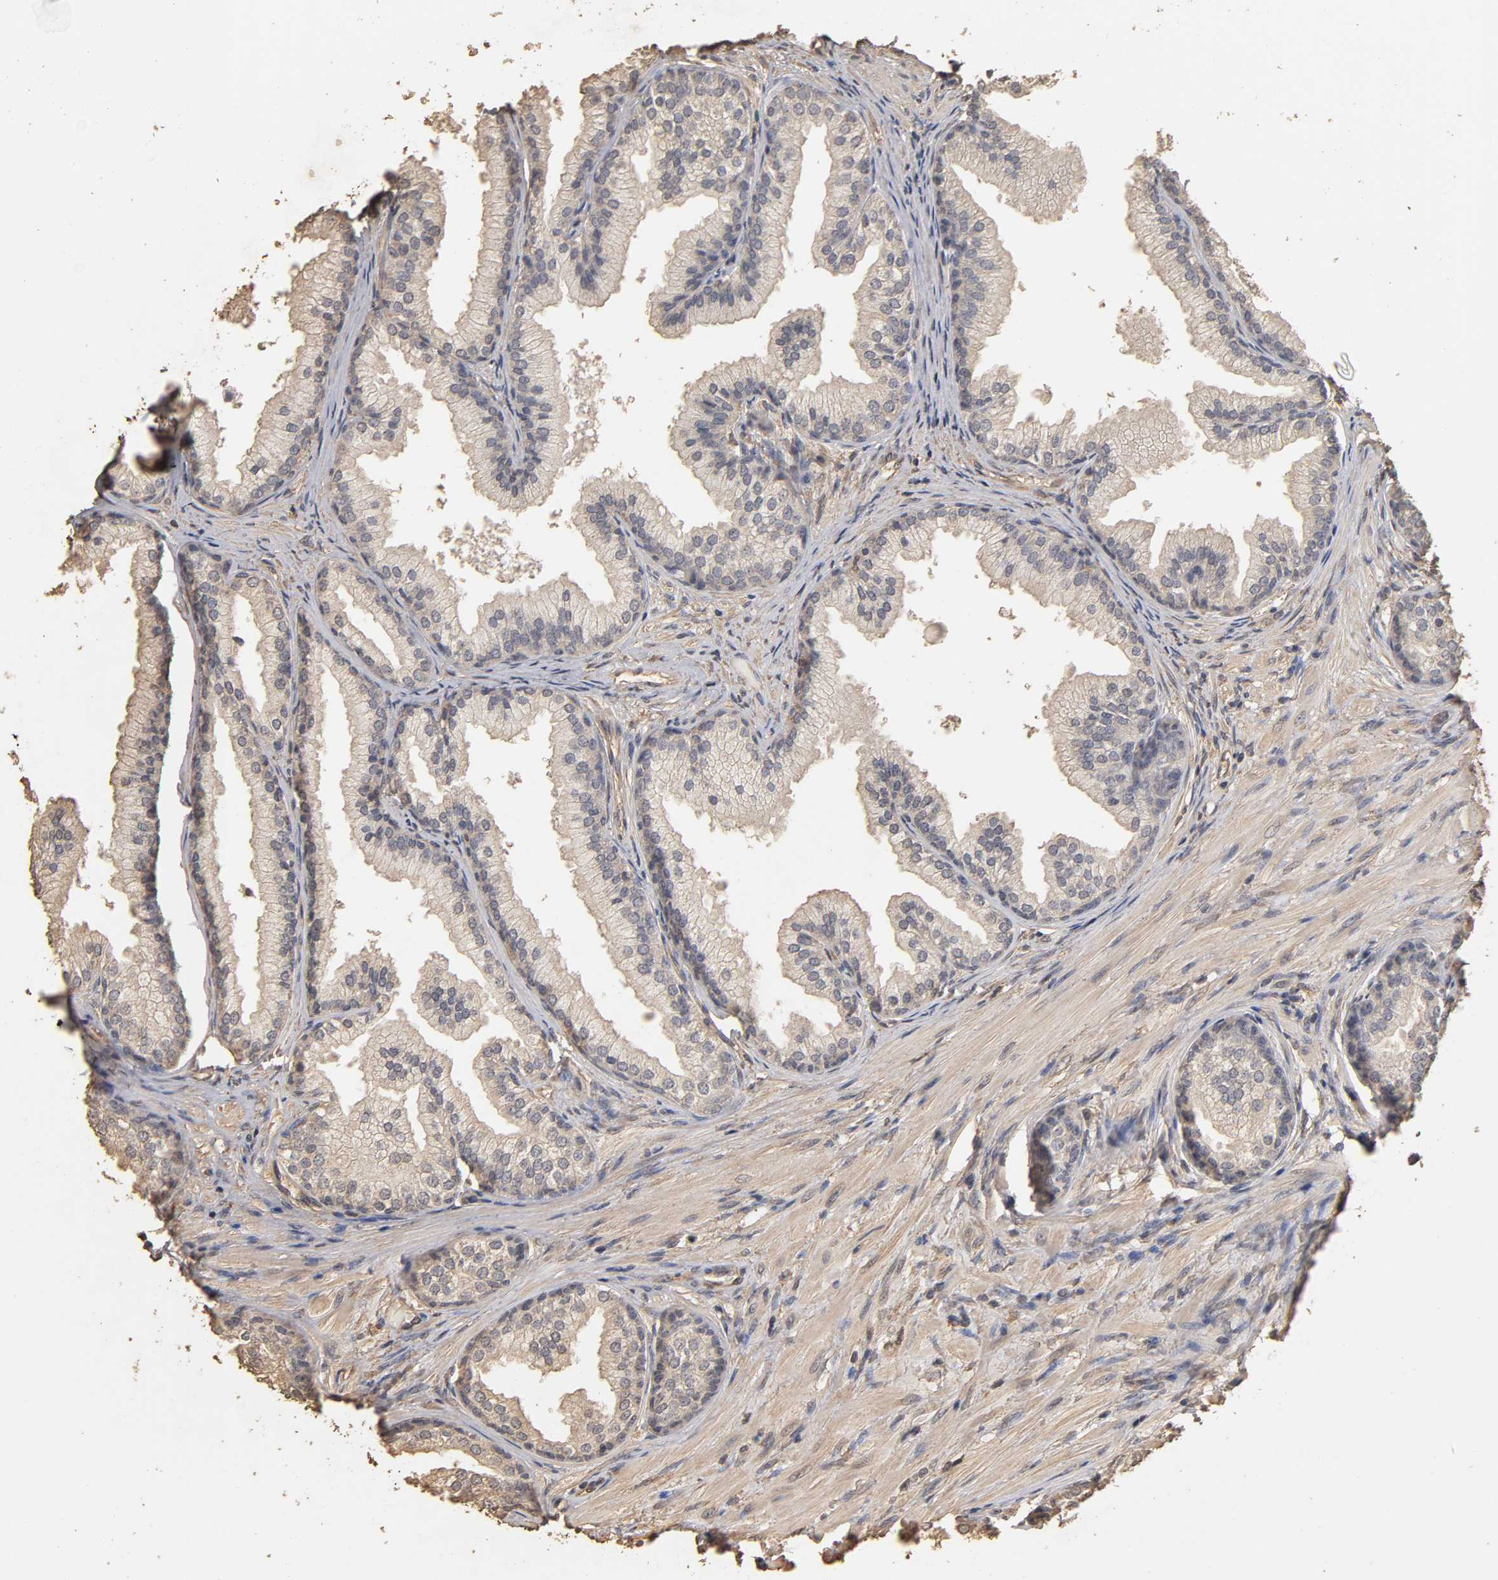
{"staining": {"intensity": "weak", "quantity": "25%-75%", "location": "cytoplasmic/membranous"}, "tissue": "prostate", "cell_type": "Glandular cells", "image_type": "normal", "snomed": [{"axis": "morphology", "description": "Normal tissue, NOS"}, {"axis": "topography", "description": "Prostate"}], "caption": "Normal prostate shows weak cytoplasmic/membranous expression in about 25%-75% of glandular cells.", "gene": "VSIG4", "patient": {"sex": "male", "age": 76}}